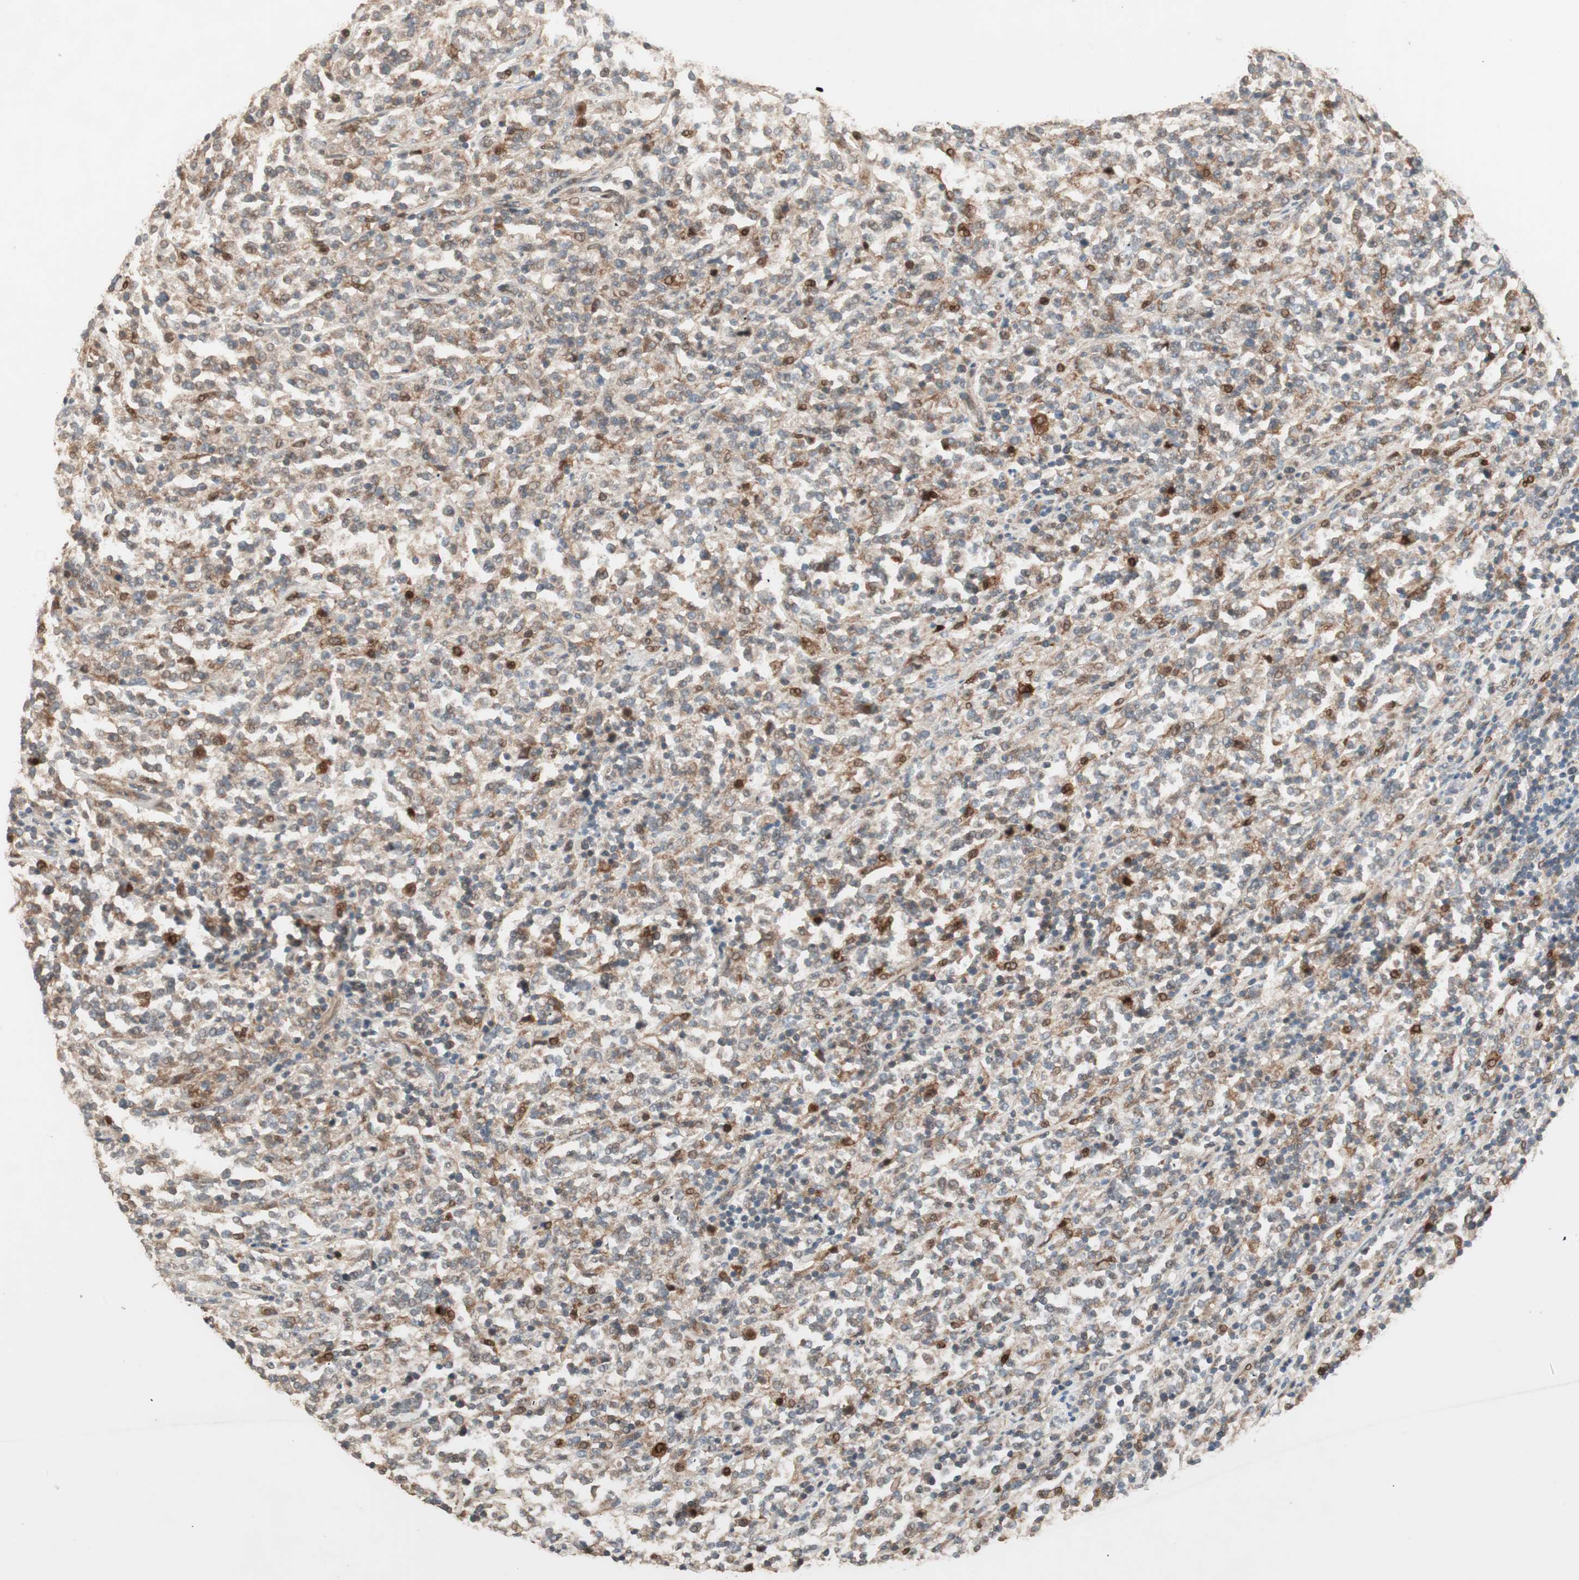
{"staining": {"intensity": "moderate", "quantity": ">75%", "location": "cytoplasmic/membranous"}, "tissue": "lymphoma", "cell_type": "Tumor cells", "image_type": "cancer", "snomed": [{"axis": "morphology", "description": "Malignant lymphoma, non-Hodgkin's type, High grade"}, {"axis": "topography", "description": "Soft tissue"}], "caption": "Immunohistochemical staining of human malignant lymphoma, non-Hodgkin's type (high-grade) reveals moderate cytoplasmic/membranous protein expression in approximately >75% of tumor cells. (brown staining indicates protein expression, while blue staining denotes nuclei).", "gene": "RARRES1", "patient": {"sex": "male", "age": 18}}